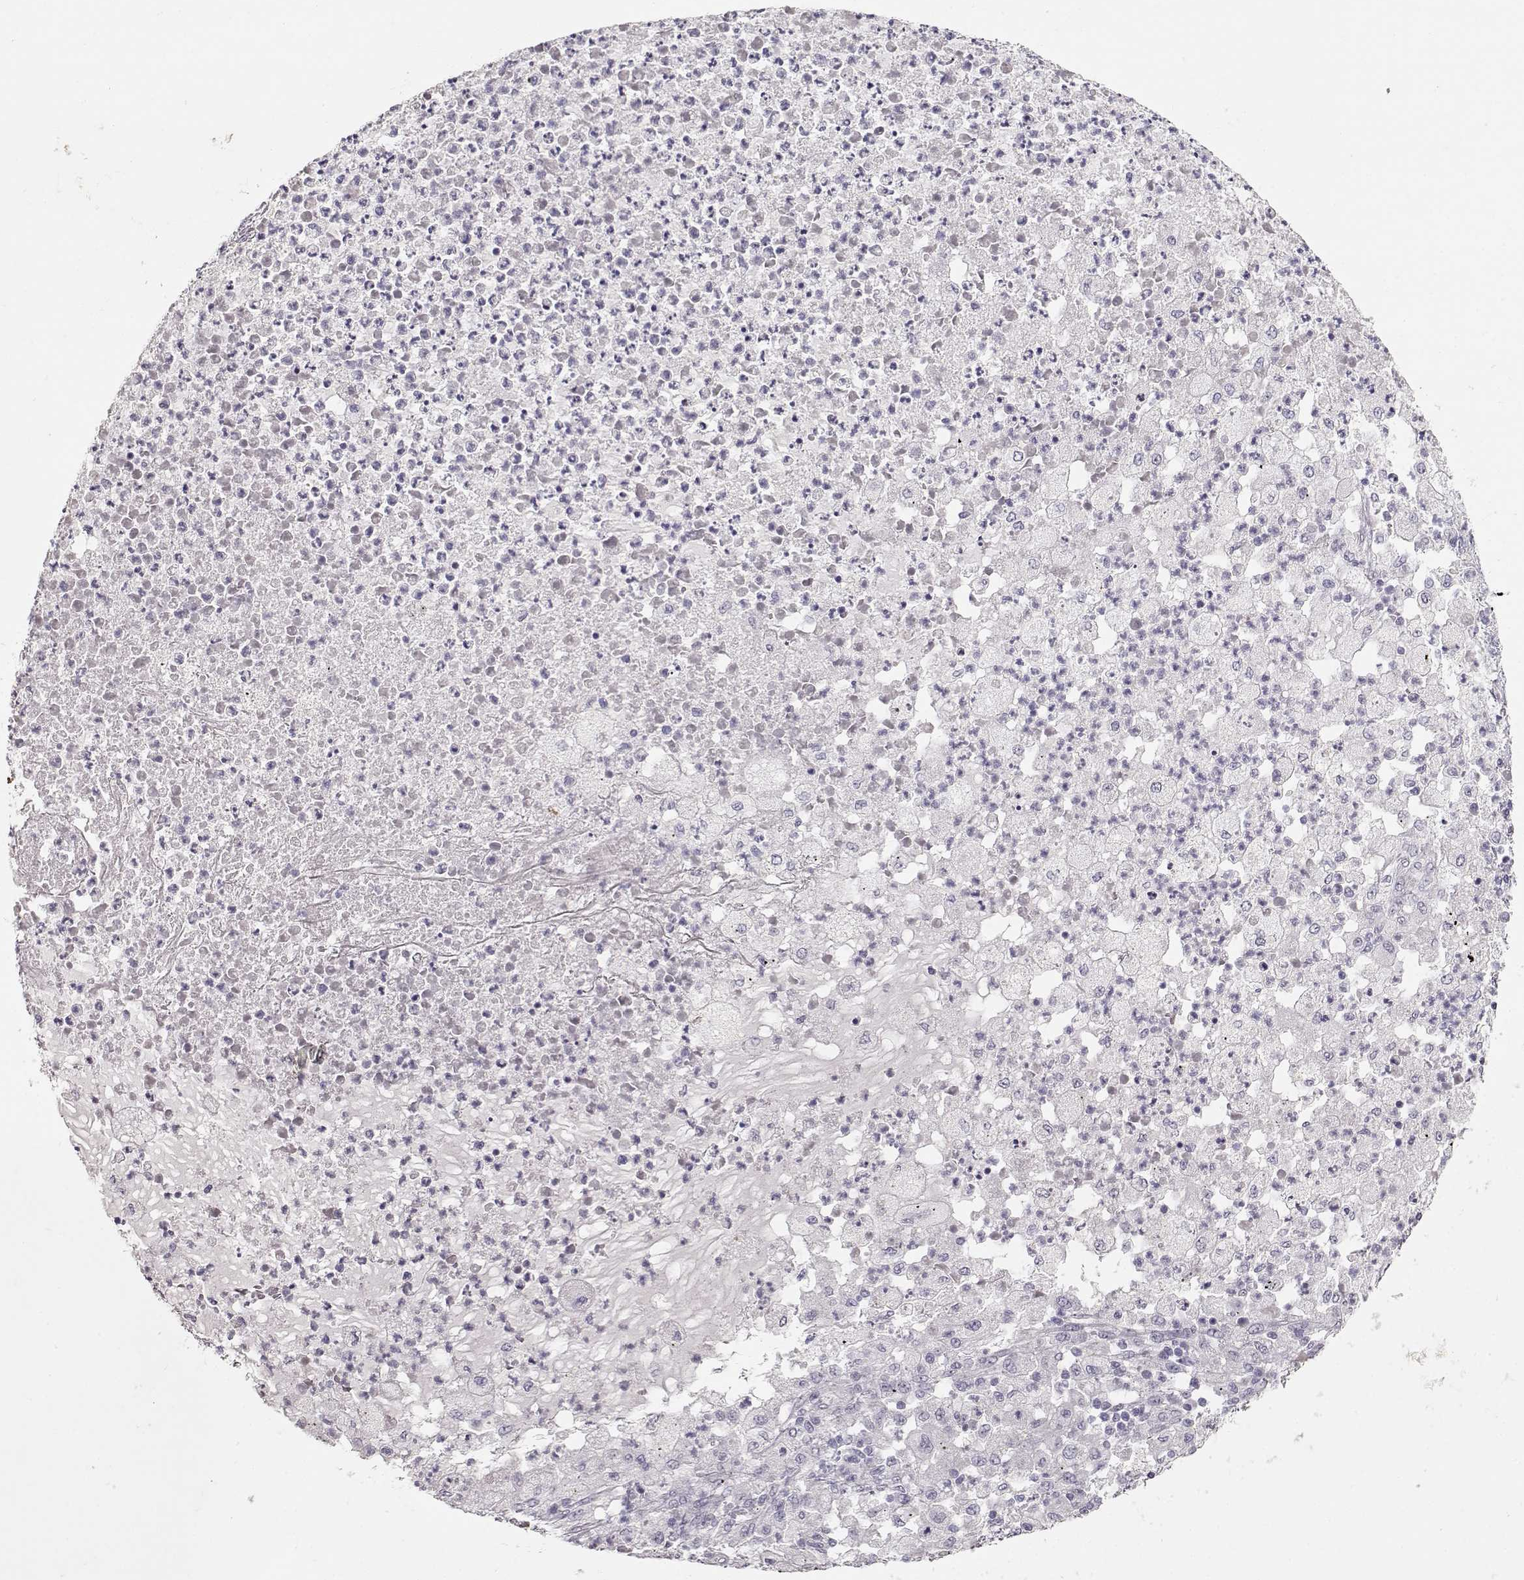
{"staining": {"intensity": "negative", "quantity": "none", "location": "none"}, "tissue": "lung cancer", "cell_type": "Tumor cells", "image_type": "cancer", "snomed": [{"axis": "morphology", "description": "Adenocarcinoma, NOS"}, {"axis": "topography", "description": "Lung"}], "caption": "IHC micrograph of lung adenocarcinoma stained for a protein (brown), which reveals no positivity in tumor cells.", "gene": "LAMA5", "patient": {"sex": "female", "age": 73}}